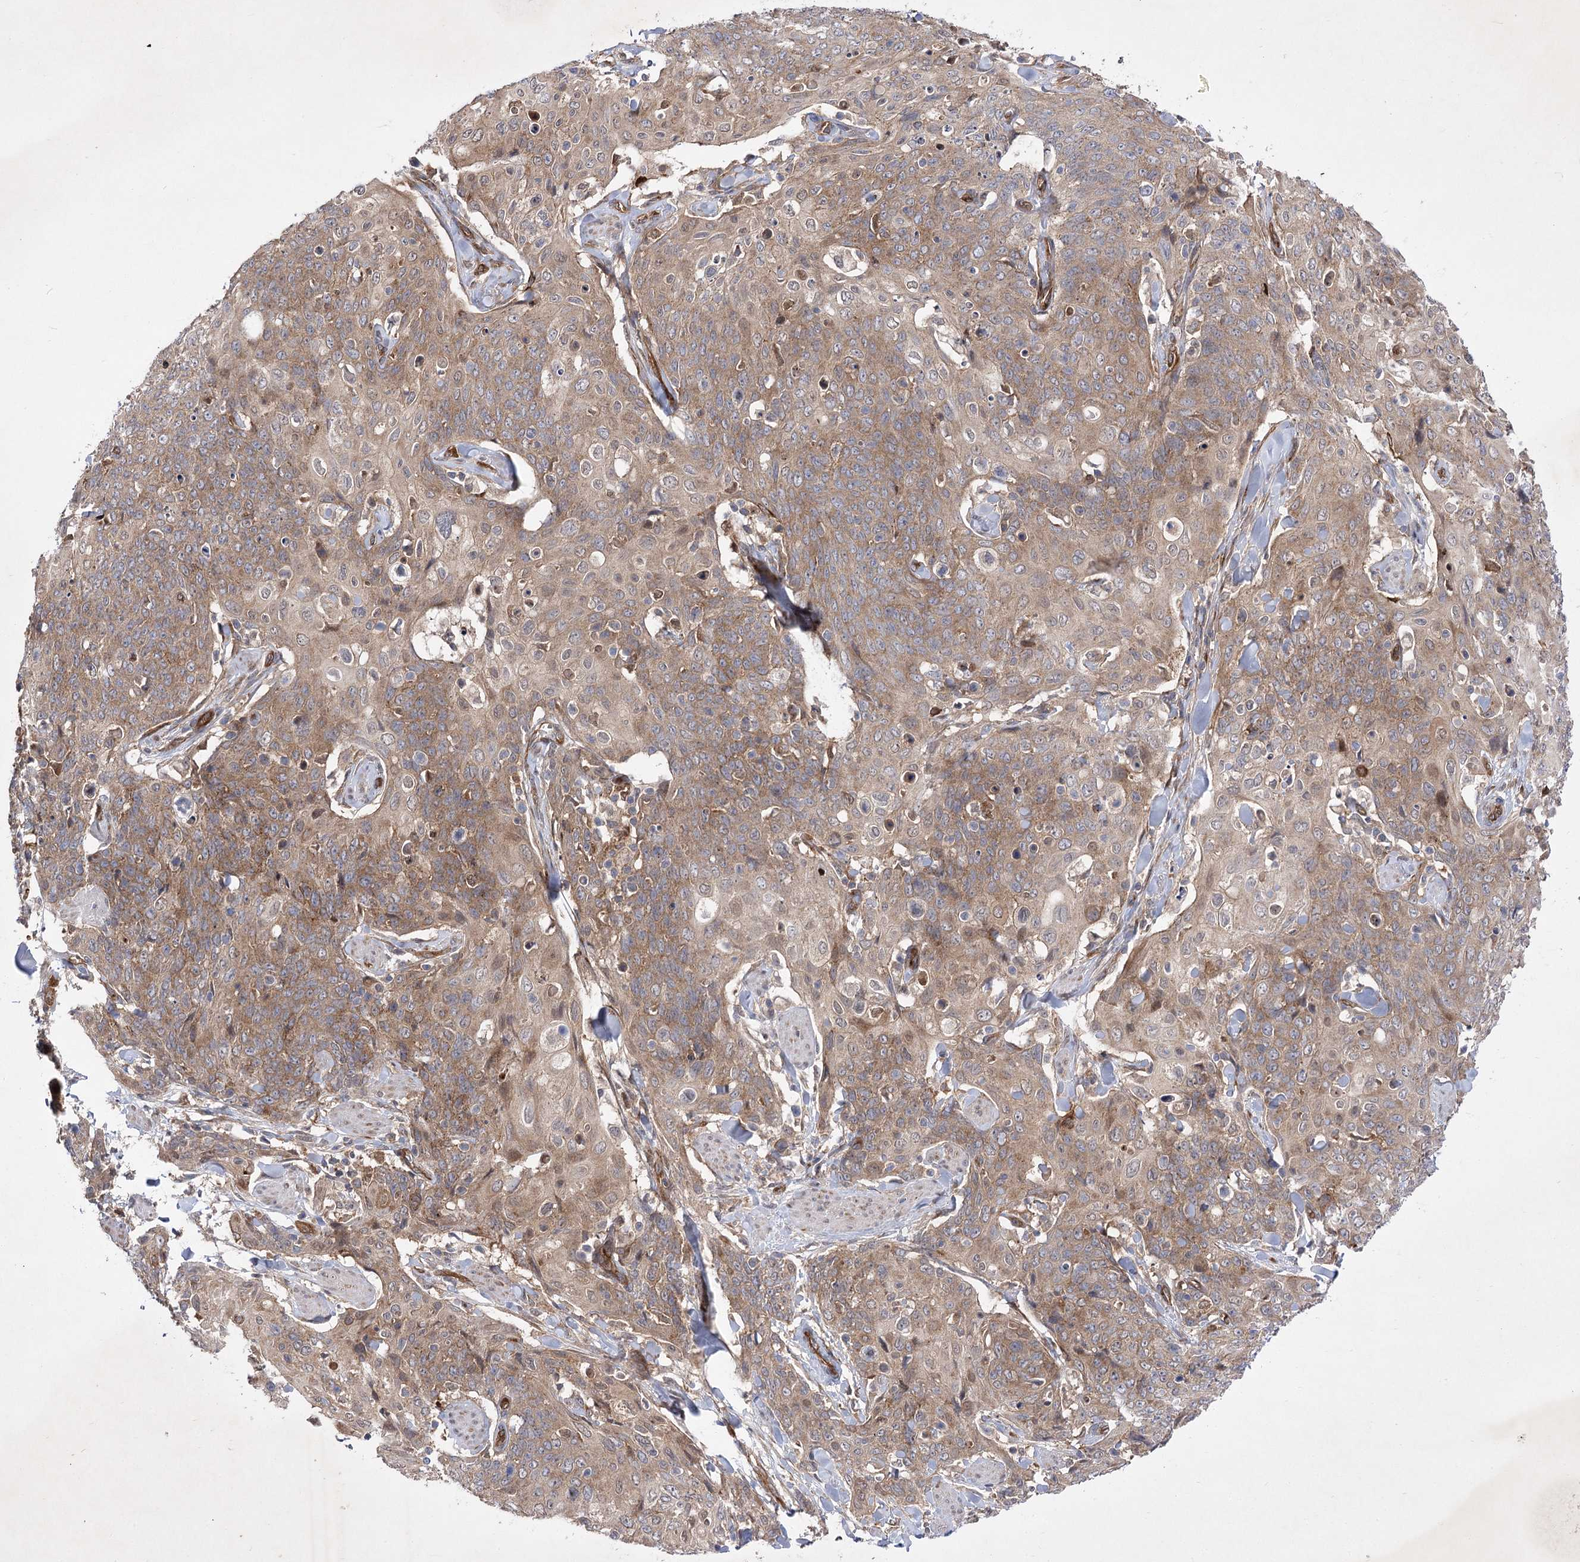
{"staining": {"intensity": "moderate", "quantity": "25%-75%", "location": "cytoplasmic/membranous"}, "tissue": "skin cancer", "cell_type": "Tumor cells", "image_type": "cancer", "snomed": [{"axis": "morphology", "description": "Squamous cell carcinoma, NOS"}, {"axis": "topography", "description": "Skin"}, {"axis": "topography", "description": "Vulva"}], "caption": "An image showing moderate cytoplasmic/membranous staining in about 25%-75% of tumor cells in skin cancer, as visualized by brown immunohistochemical staining.", "gene": "ARHGAP31", "patient": {"sex": "female", "age": 85}}